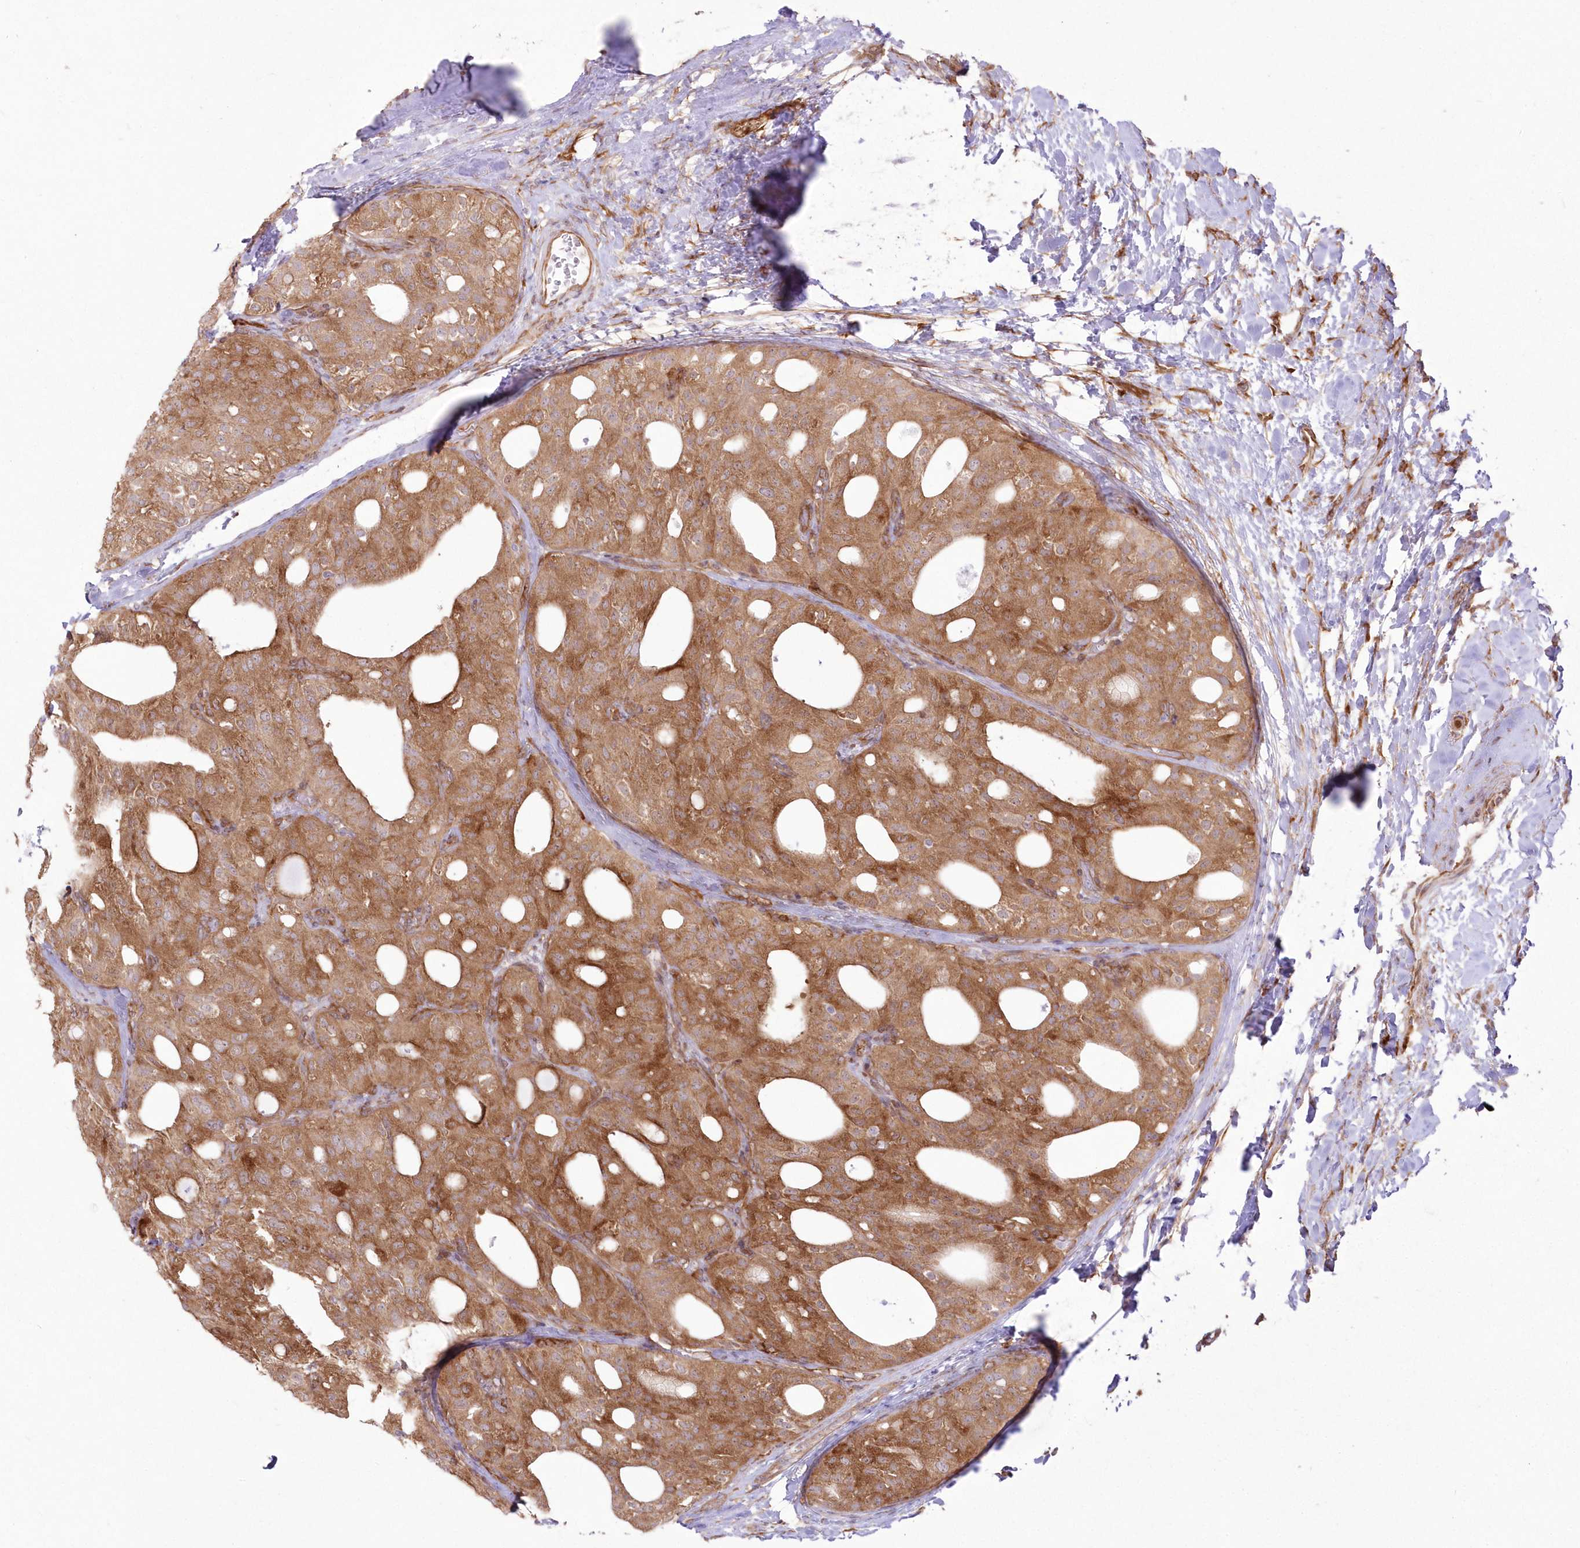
{"staining": {"intensity": "moderate", "quantity": ">75%", "location": "cytoplasmic/membranous"}, "tissue": "thyroid cancer", "cell_type": "Tumor cells", "image_type": "cancer", "snomed": [{"axis": "morphology", "description": "Follicular adenoma carcinoma, NOS"}, {"axis": "topography", "description": "Thyroid gland"}], "caption": "This image shows IHC staining of thyroid follicular adenoma carcinoma, with medium moderate cytoplasmic/membranous positivity in about >75% of tumor cells.", "gene": "SH3PXD2B", "patient": {"sex": "male", "age": 75}}